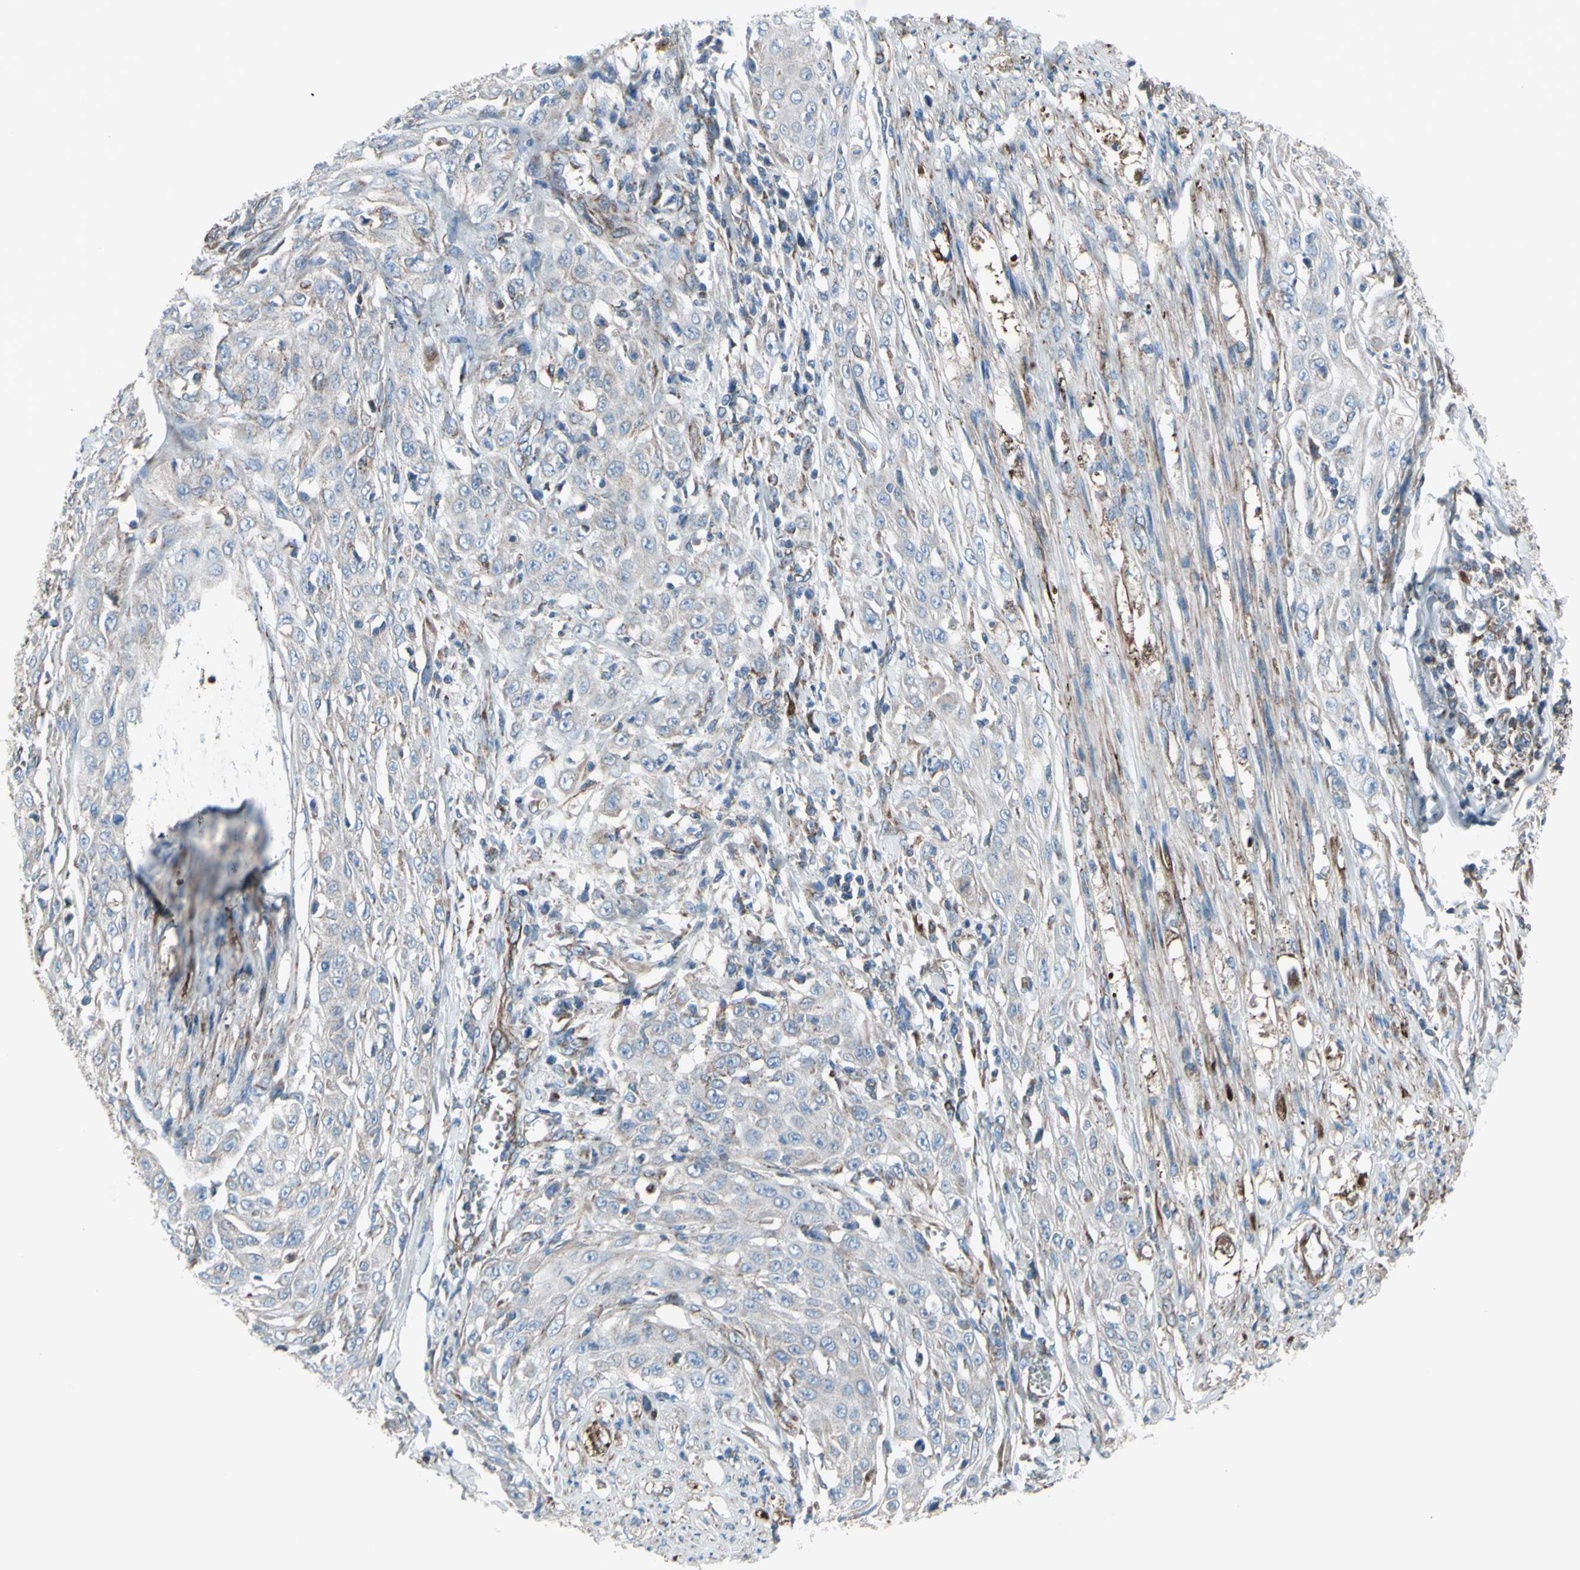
{"staining": {"intensity": "weak", "quantity": "<25%", "location": "cytoplasmic/membranous"}, "tissue": "skin cancer", "cell_type": "Tumor cells", "image_type": "cancer", "snomed": [{"axis": "morphology", "description": "Squamous cell carcinoma, NOS"}, {"axis": "morphology", "description": "Squamous cell carcinoma, metastatic, NOS"}, {"axis": "topography", "description": "Skin"}, {"axis": "topography", "description": "Lymph node"}], "caption": "This photomicrograph is of skin cancer stained with immunohistochemistry to label a protein in brown with the nuclei are counter-stained blue. There is no positivity in tumor cells.", "gene": "EMC7", "patient": {"sex": "male", "age": 75}}